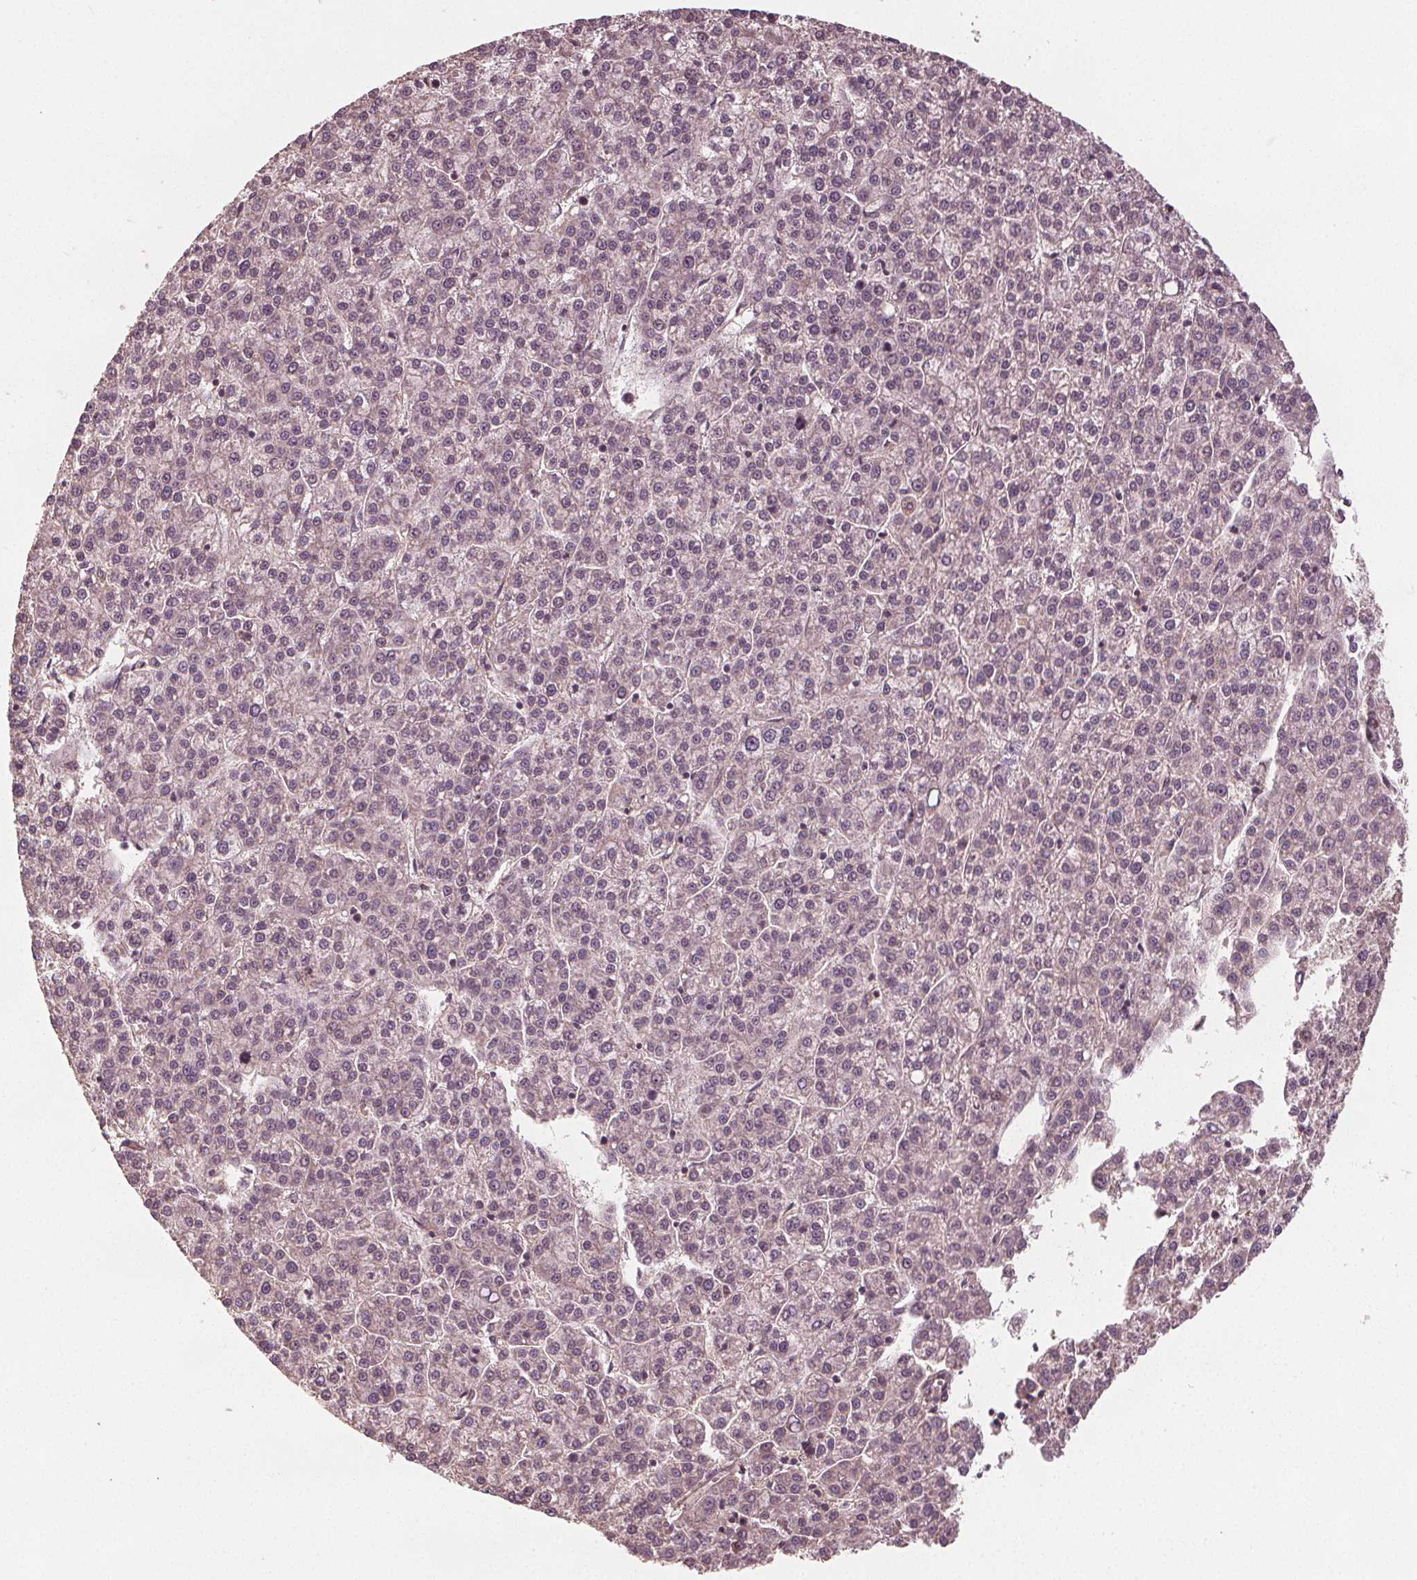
{"staining": {"intensity": "negative", "quantity": "none", "location": "none"}, "tissue": "liver cancer", "cell_type": "Tumor cells", "image_type": "cancer", "snomed": [{"axis": "morphology", "description": "Carcinoma, Hepatocellular, NOS"}, {"axis": "topography", "description": "Liver"}], "caption": "Tumor cells show no significant staining in liver cancer.", "gene": "GNB2", "patient": {"sex": "female", "age": 58}}